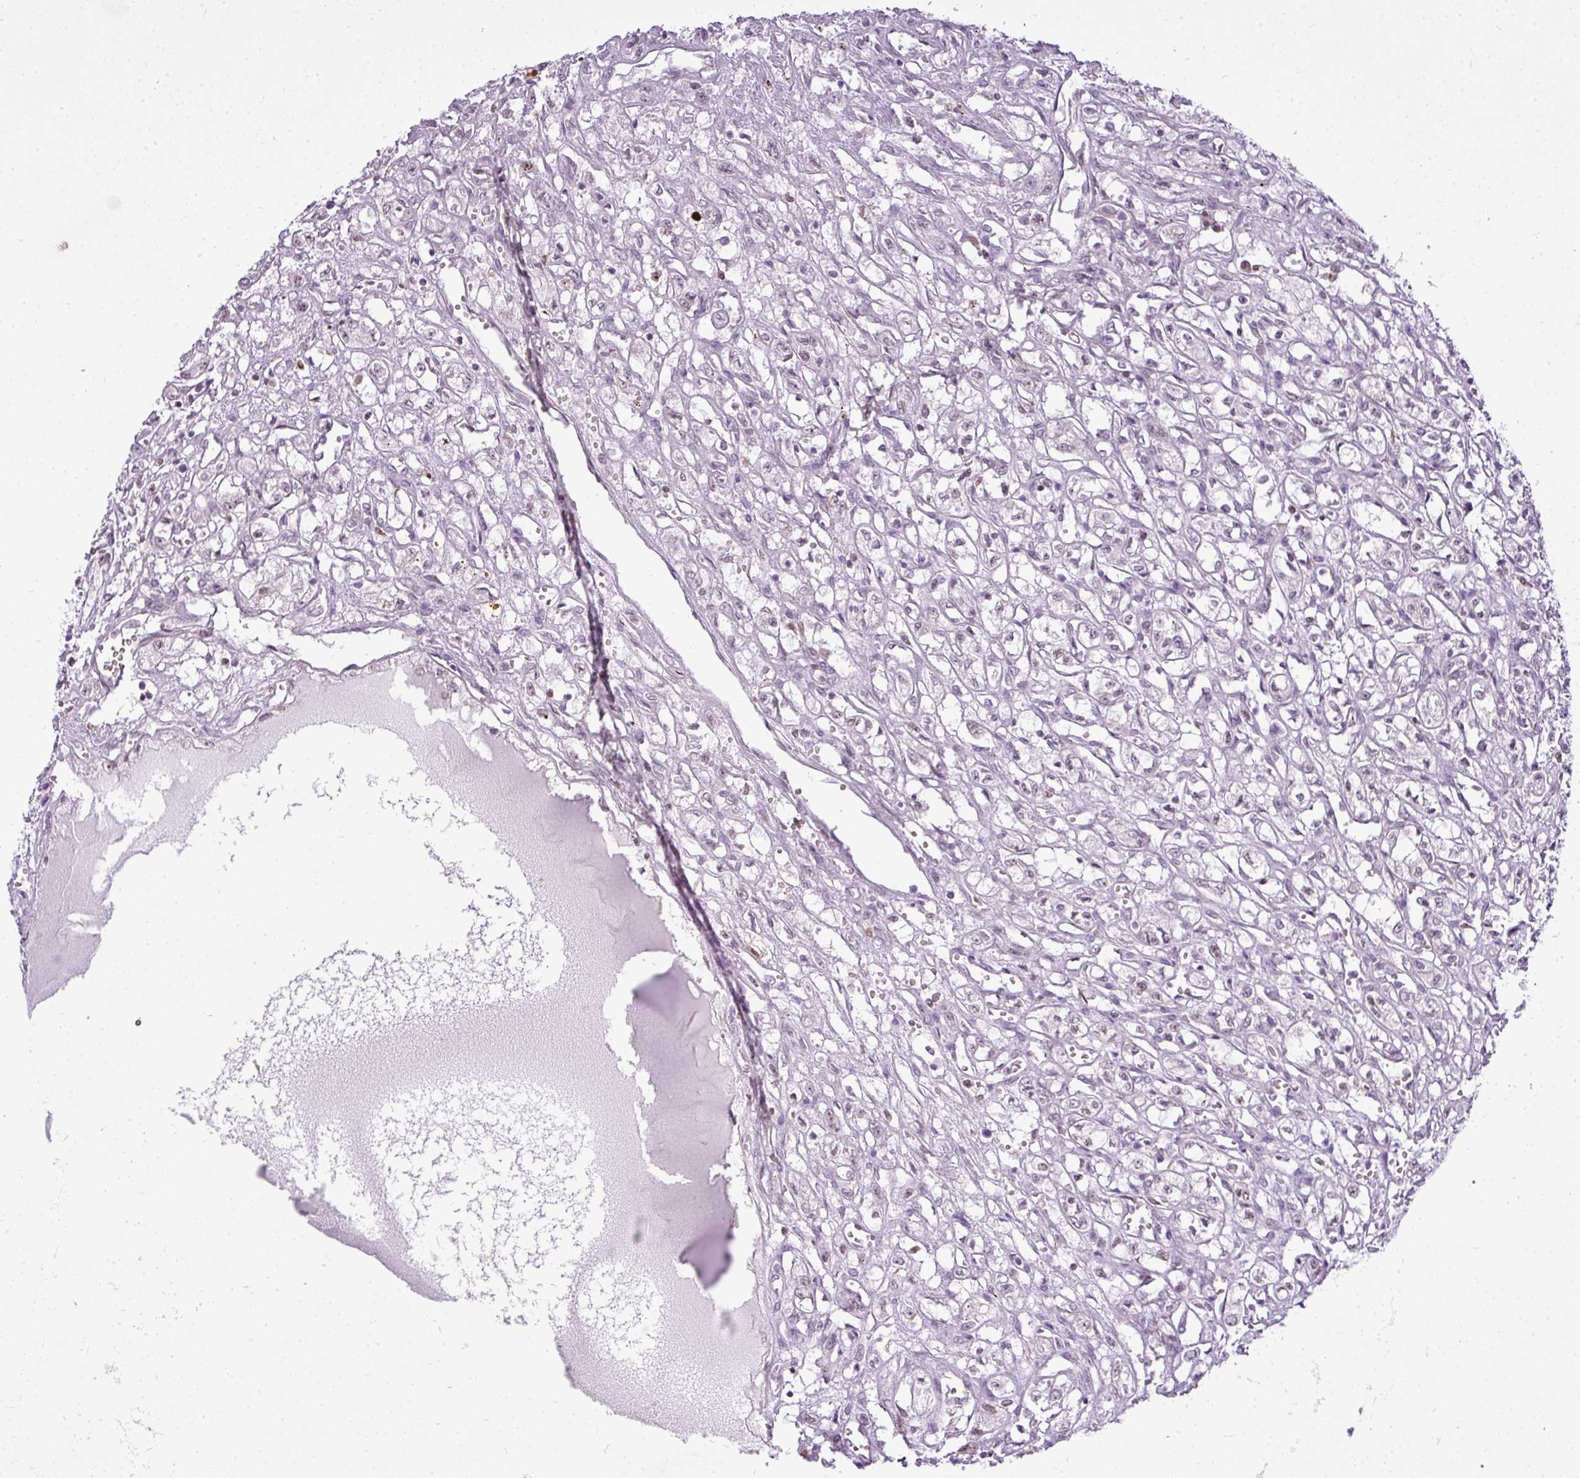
{"staining": {"intensity": "weak", "quantity": "<25%", "location": "nuclear"}, "tissue": "renal cancer", "cell_type": "Tumor cells", "image_type": "cancer", "snomed": [{"axis": "morphology", "description": "Adenocarcinoma, NOS"}, {"axis": "topography", "description": "Kidney"}], "caption": "Tumor cells are negative for brown protein staining in renal cancer. (DAB immunohistochemistry visualized using brightfield microscopy, high magnification).", "gene": "COX18", "patient": {"sex": "male", "age": 56}}